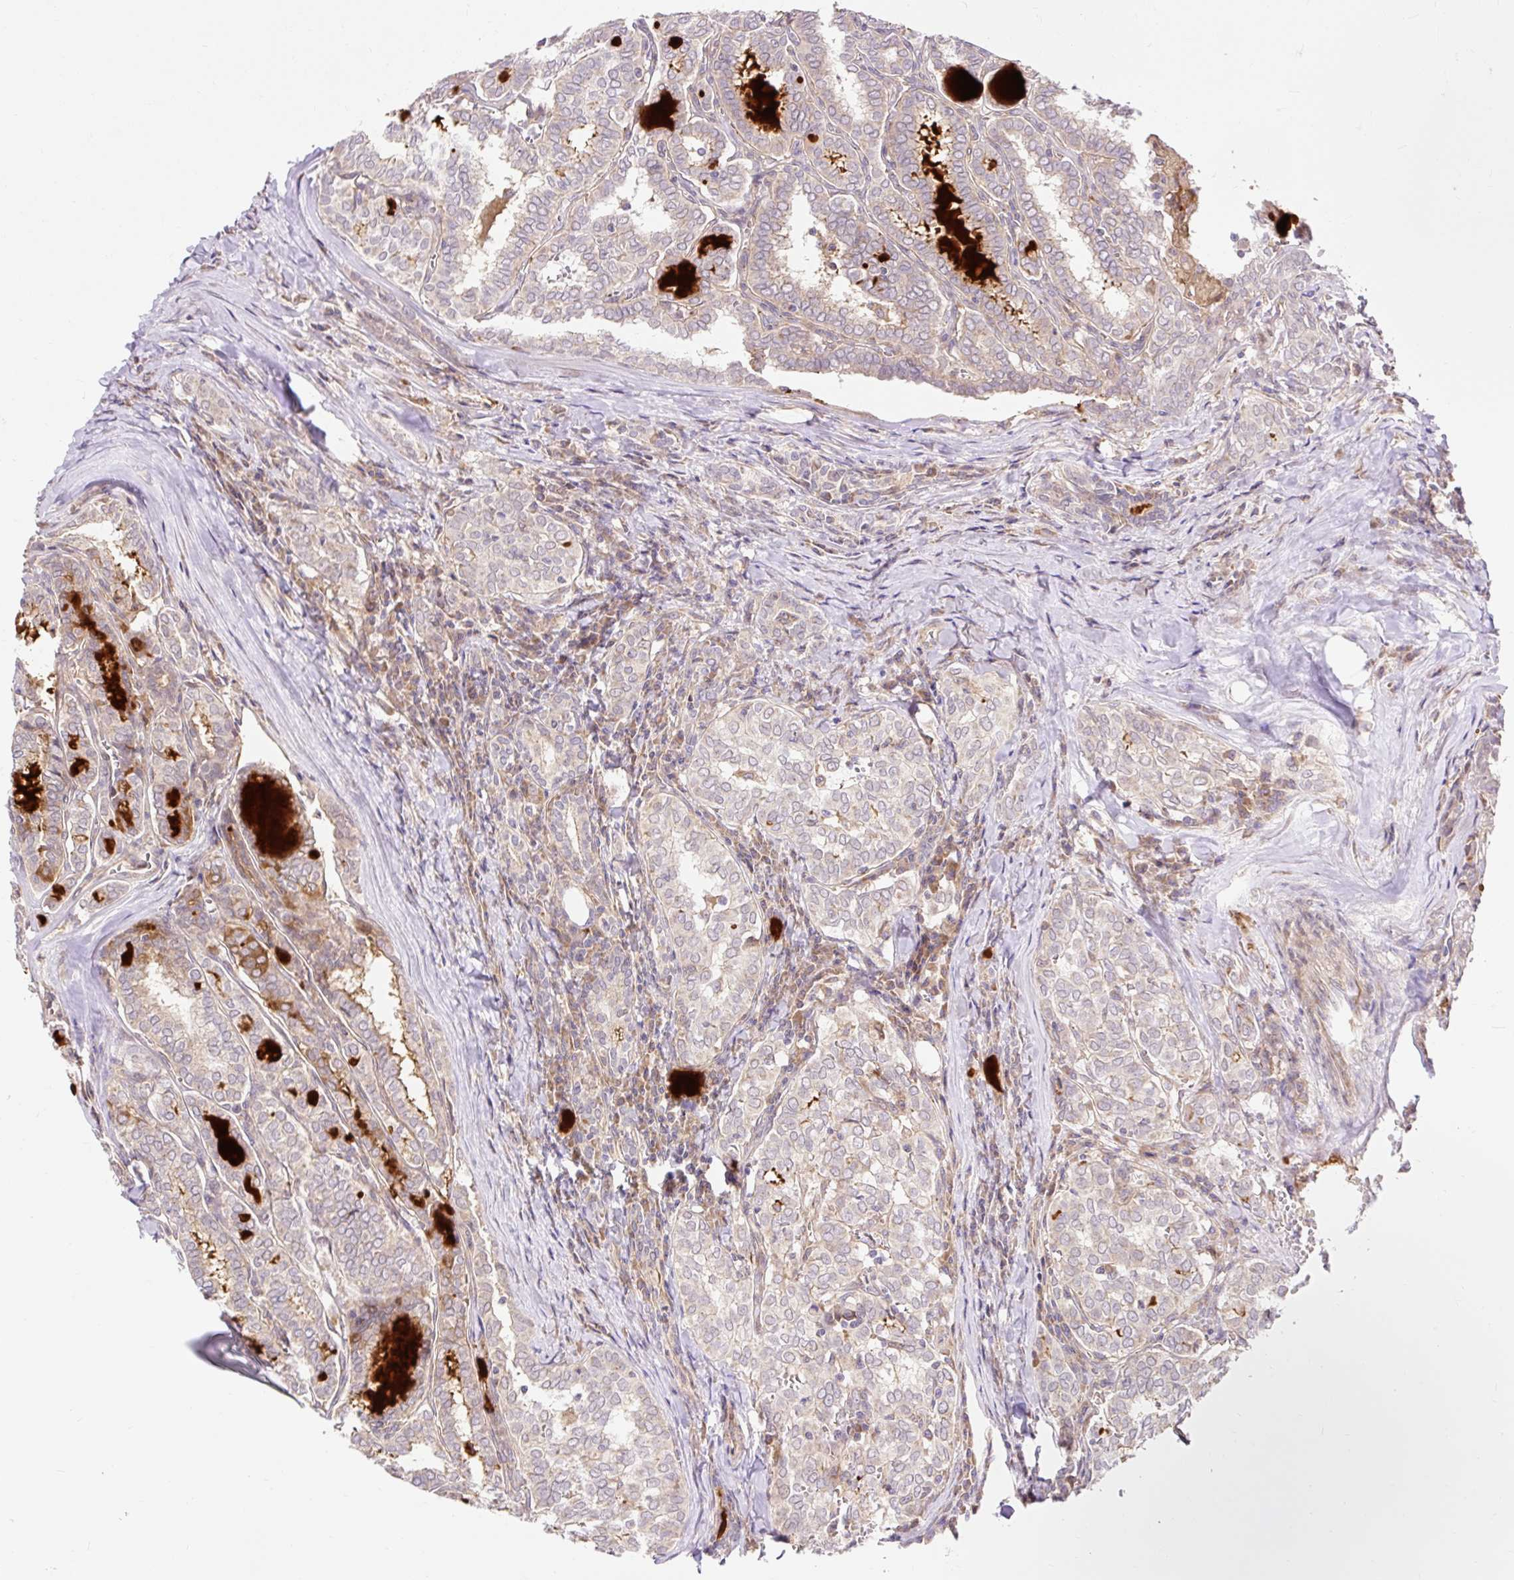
{"staining": {"intensity": "moderate", "quantity": "<25%", "location": "cytoplasmic/membranous"}, "tissue": "thyroid cancer", "cell_type": "Tumor cells", "image_type": "cancer", "snomed": [{"axis": "morphology", "description": "Papillary adenocarcinoma, NOS"}, {"axis": "topography", "description": "Thyroid gland"}], "caption": "Protein expression analysis of thyroid cancer (papillary adenocarcinoma) shows moderate cytoplasmic/membranous staining in approximately <25% of tumor cells.", "gene": "TRIAP1", "patient": {"sex": "female", "age": 30}}